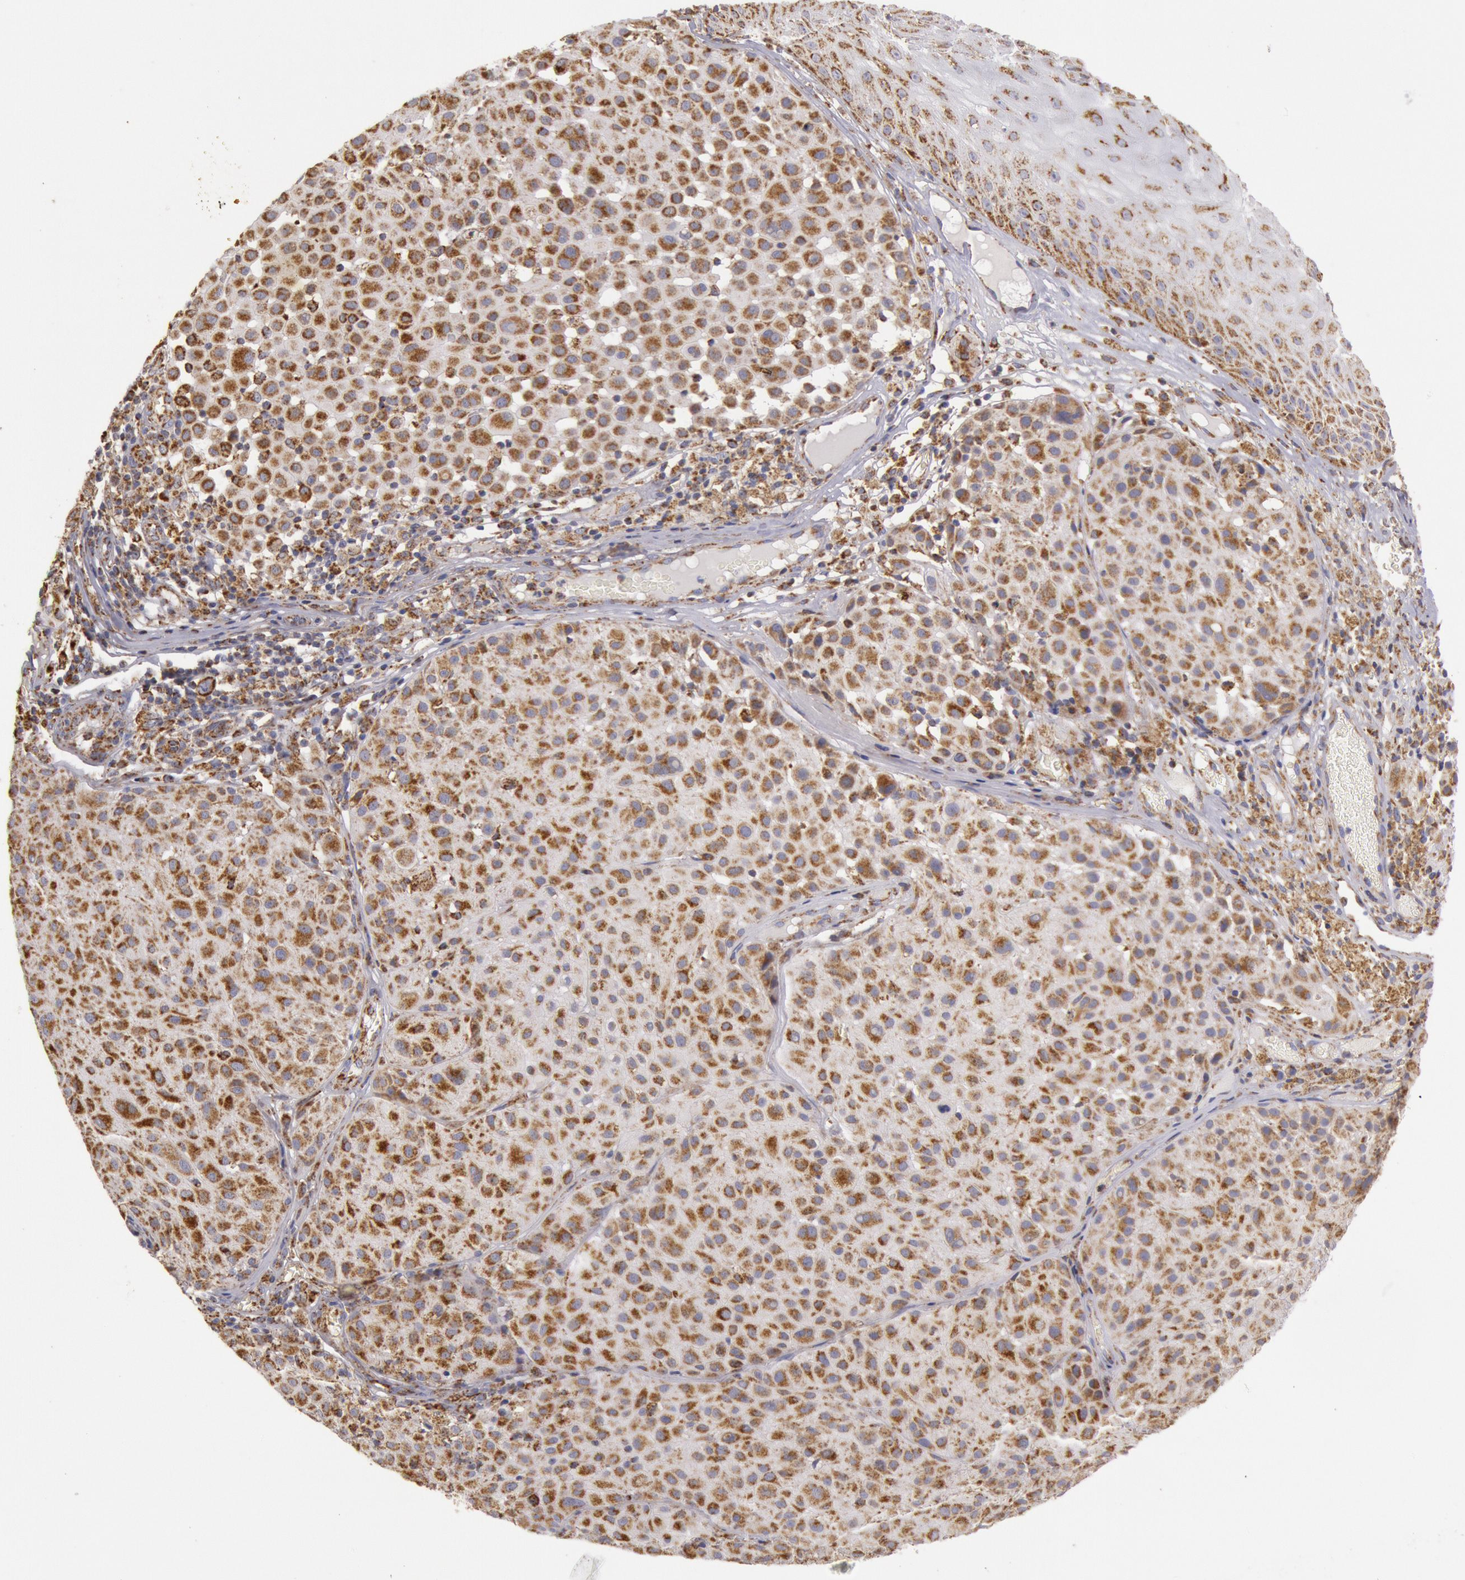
{"staining": {"intensity": "moderate", "quantity": ">75%", "location": "cytoplasmic/membranous"}, "tissue": "melanoma", "cell_type": "Tumor cells", "image_type": "cancer", "snomed": [{"axis": "morphology", "description": "Malignant melanoma, NOS"}, {"axis": "topography", "description": "Skin"}], "caption": "Malignant melanoma stained for a protein (brown) shows moderate cytoplasmic/membranous positive expression in about >75% of tumor cells.", "gene": "CYC1", "patient": {"sex": "male", "age": 36}}